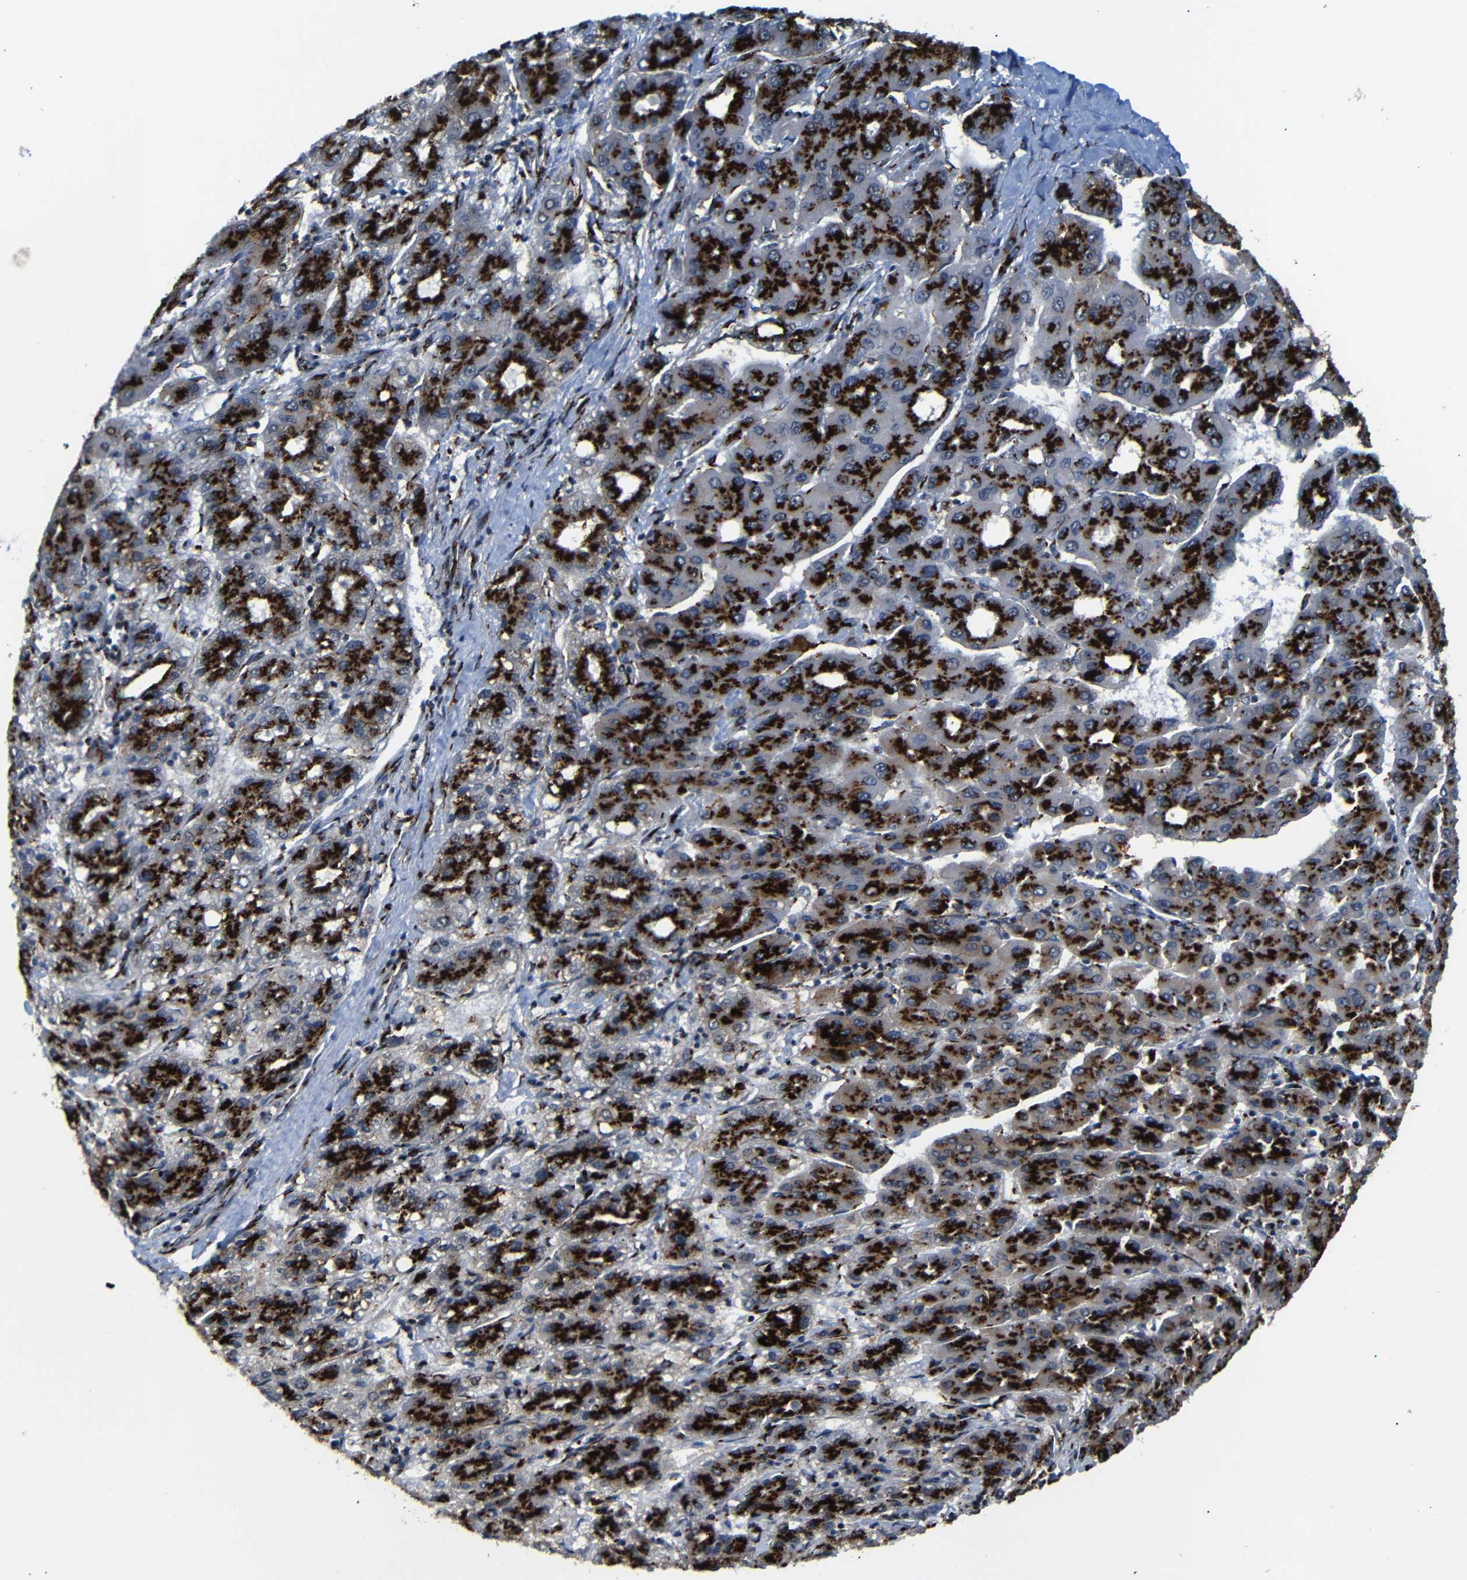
{"staining": {"intensity": "strong", "quantity": ">75%", "location": "cytoplasmic/membranous"}, "tissue": "liver cancer", "cell_type": "Tumor cells", "image_type": "cancer", "snomed": [{"axis": "morphology", "description": "Carcinoma, Hepatocellular, NOS"}, {"axis": "topography", "description": "Liver"}], "caption": "IHC micrograph of neoplastic tissue: hepatocellular carcinoma (liver) stained using IHC displays high levels of strong protein expression localized specifically in the cytoplasmic/membranous of tumor cells, appearing as a cytoplasmic/membranous brown color.", "gene": "TGOLN2", "patient": {"sex": "male", "age": 65}}